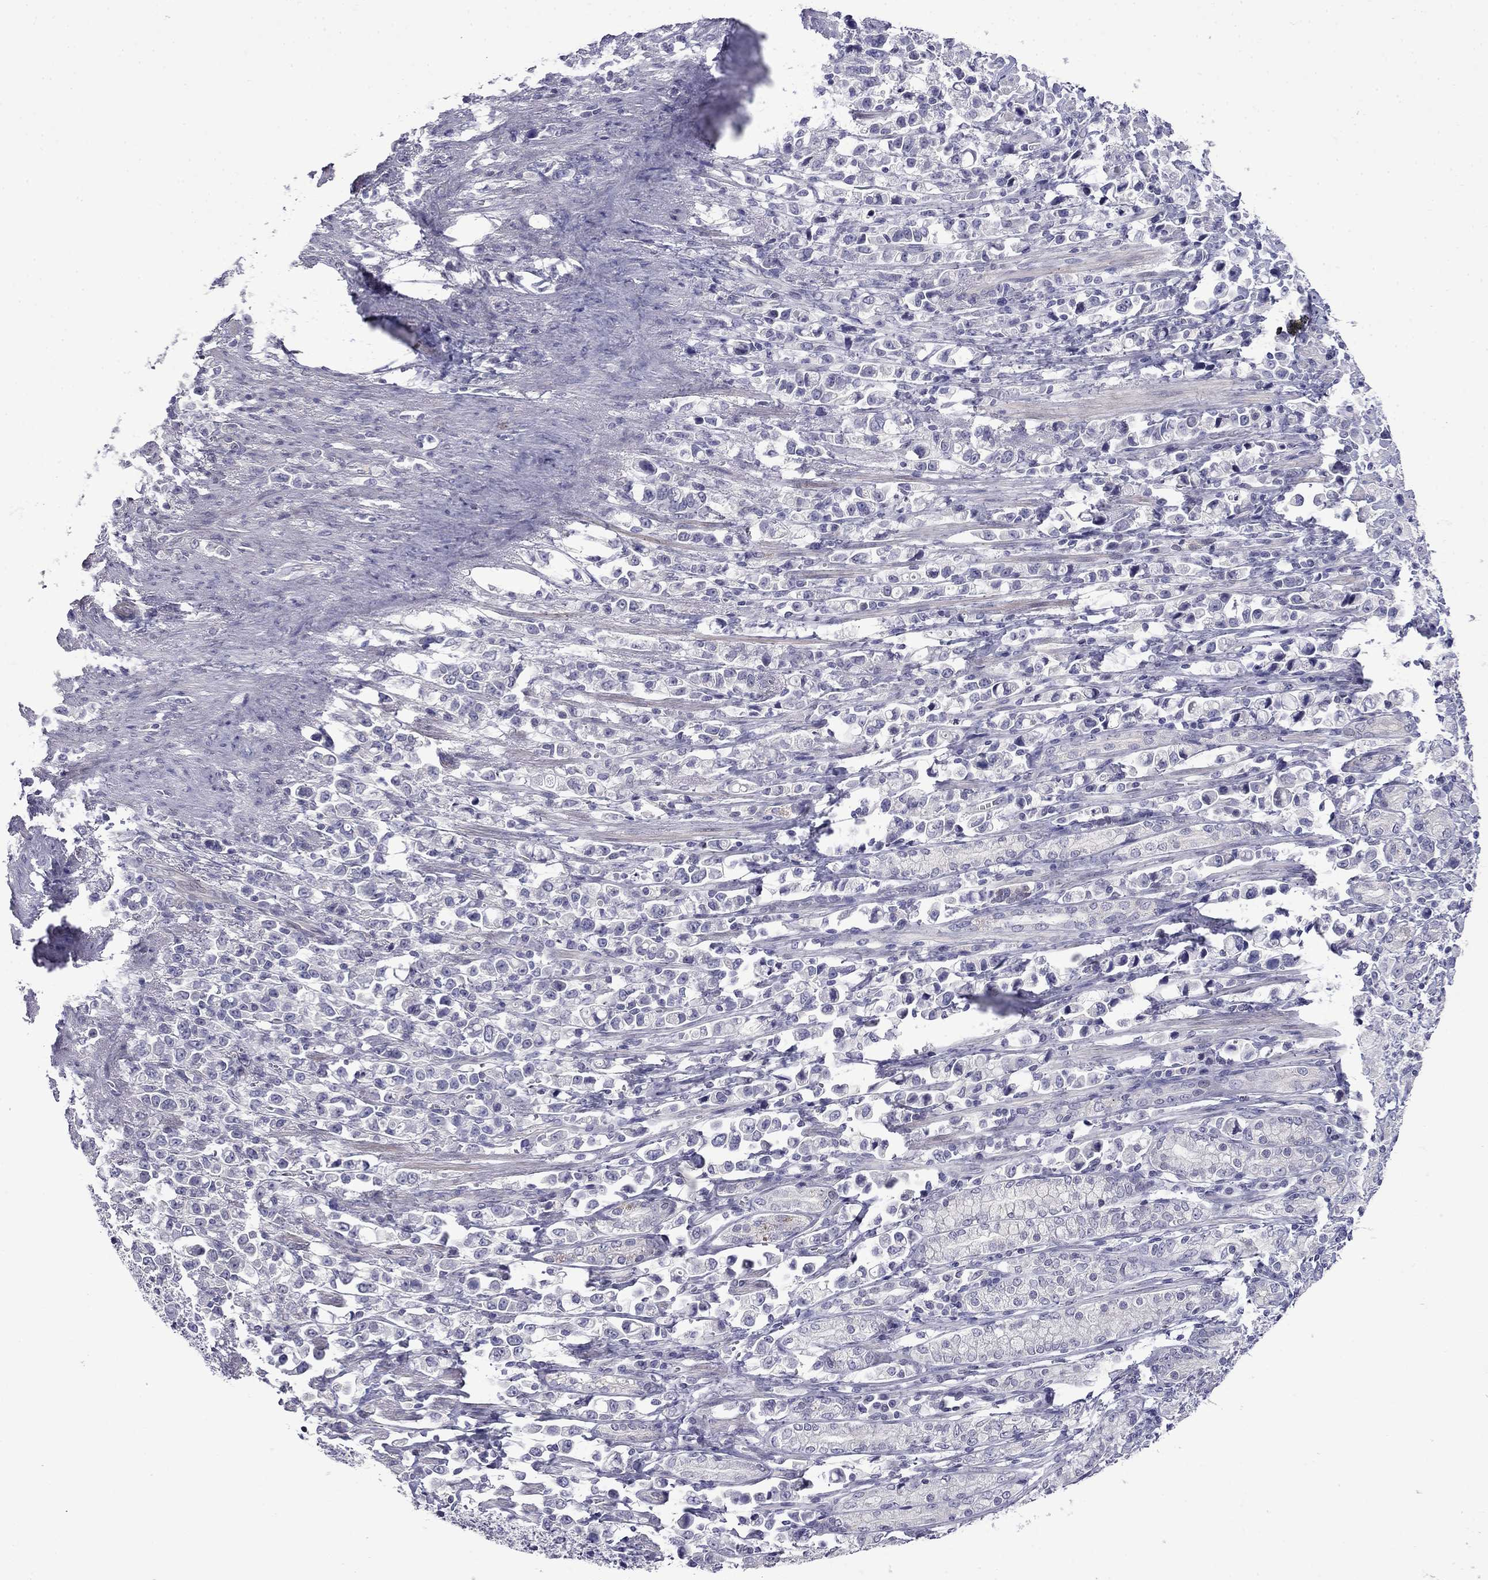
{"staining": {"intensity": "negative", "quantity": "none", "location": "none"}, "tissue": "stomach cancer", "cell_type": "Tumor cells", "image_type": "cancer", "snomed": [{"axis": "morphology", "description": "Adenocarcinoma, NOS"}, {"axis": "topography", "description": "Stomach"}], "caption": "Stomach adenocarcinoma stained for a protein using immunohistochemistry (IHC) shows no staining tumor cells.", "gene": "PRR18", "patient": {"sex": "male", "age": 63}}